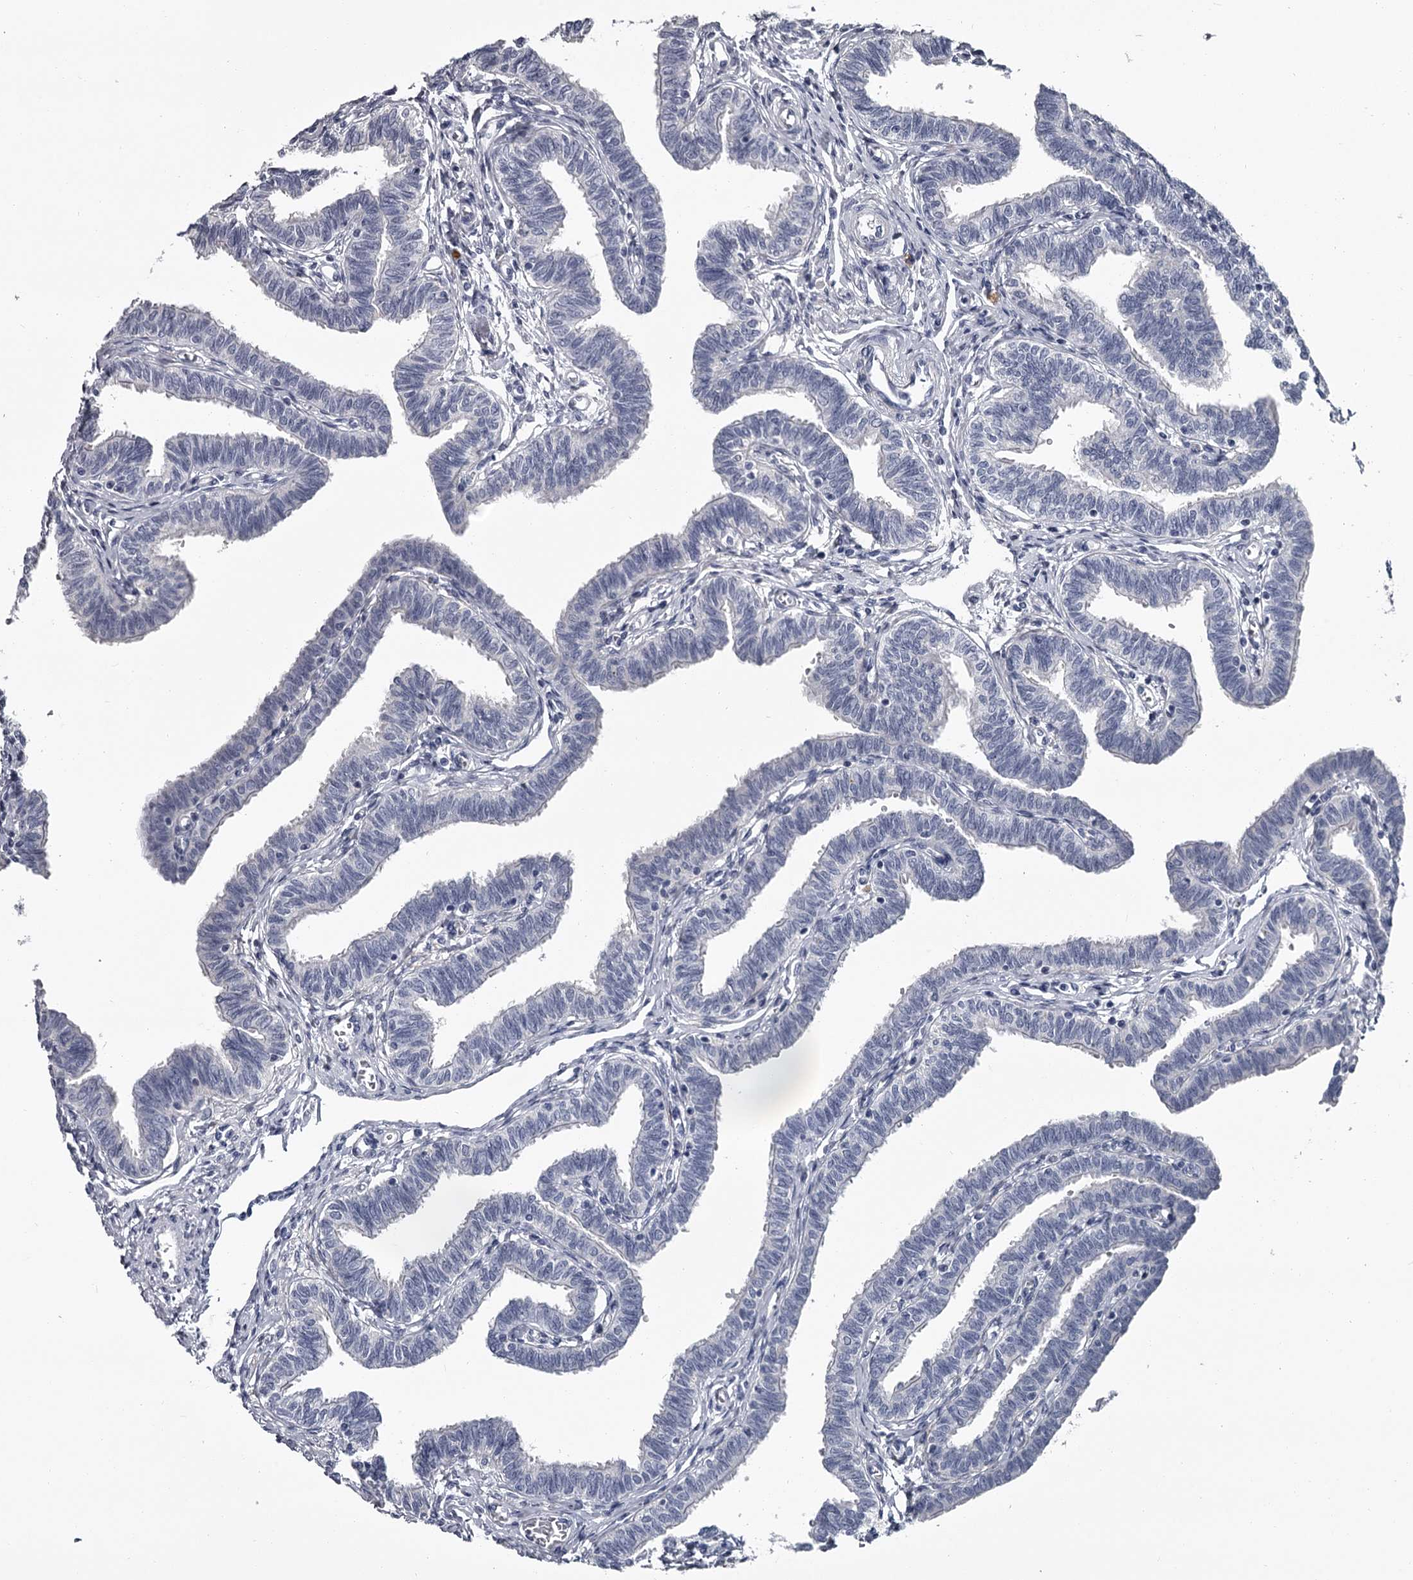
{"staining": {"intensity": "negative", "quantity": "none", "location": "none"}, "tissue": "fallopian tube", "cell_type": "Glandular cells", "image_type": "normal", "snomed": [{"axis": "morphology", "description": "Normal tissue, NOS"}, {"axis": "topography", "description": "Fallopian tube"}, {"axis": "topography", "description": "Ovary"}], "caption": "Glandular cells show no significant staining in benign fallopian tube. Brightfield microscopy of immunohistochemistry (IHC) stained with DAB (3,3'-diaminobenzidine) (brown) and hematoxylin (blue), captured at high magnification.", "gene": "DAO", "patient": {"sex": "female", "age": 23}}